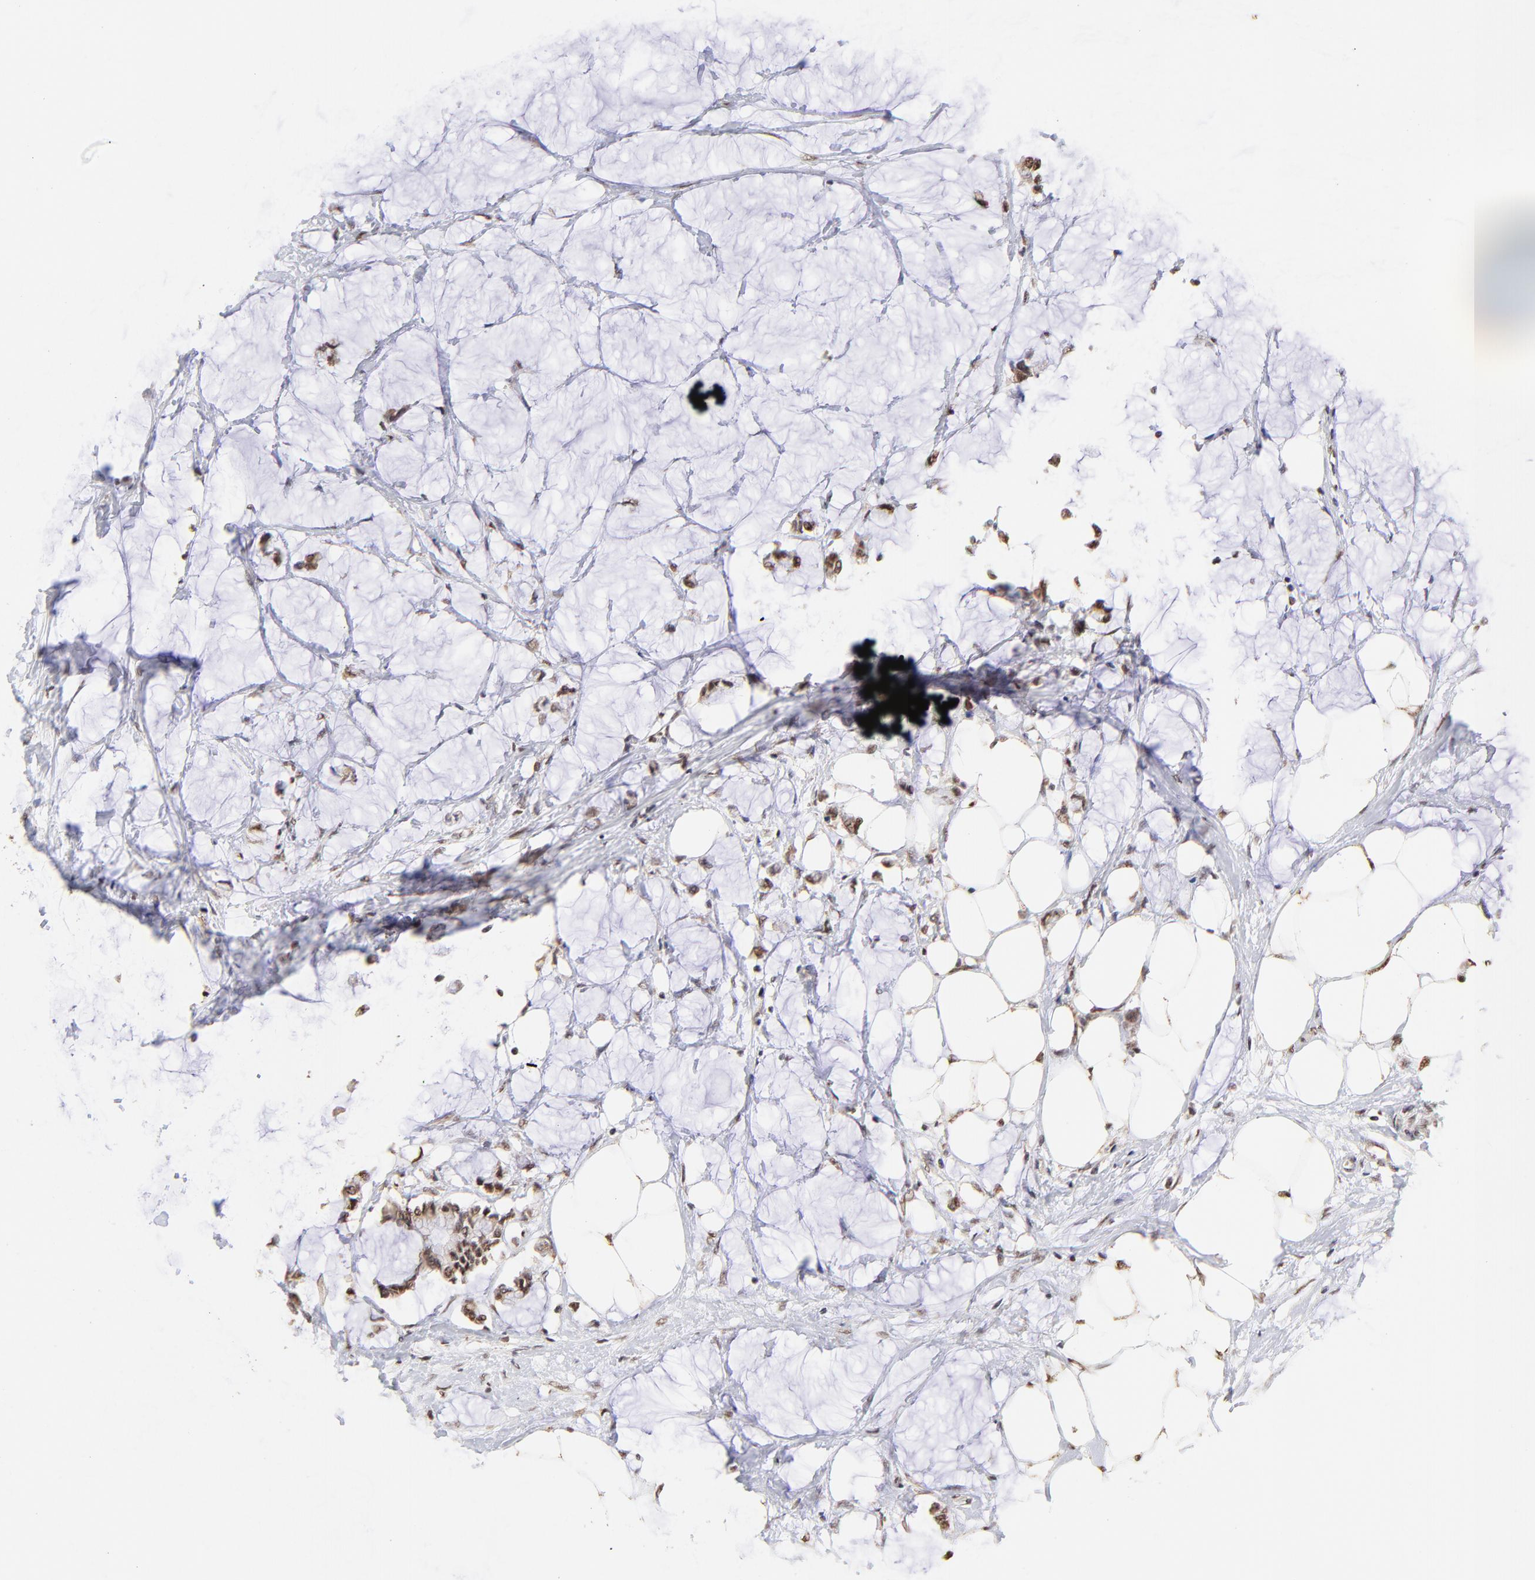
{"staining": {"intensity": "weak", "quantity": ">75%", "location": "cytoplasmic/membranous,nuclear"}, "tissue": "colorectal cancer", "cell_type": "Tumor cells", "image_type": "cancer", "snomed": [{"axis": "morphology", "description": "Normal tissue, NOS"}, {"axis": "morphology", "description": "Adenocarcinoma, NOS"}, {"axis": "topography", "description": "Colon"}, {"axis": "topography", "description": "Peripheral nerve tissue"}], "caption": "Immunohistochemical staining of colorectal cancer demonstrates low levels of weak cytoplasmic/membranous and nuclear expression in approximately >75% of tumor cells. (Brightfield microscopy of DAB IHC at high magnification).", "gene": "ZNF670", "patient": {"sex": "male", "age": 14}}